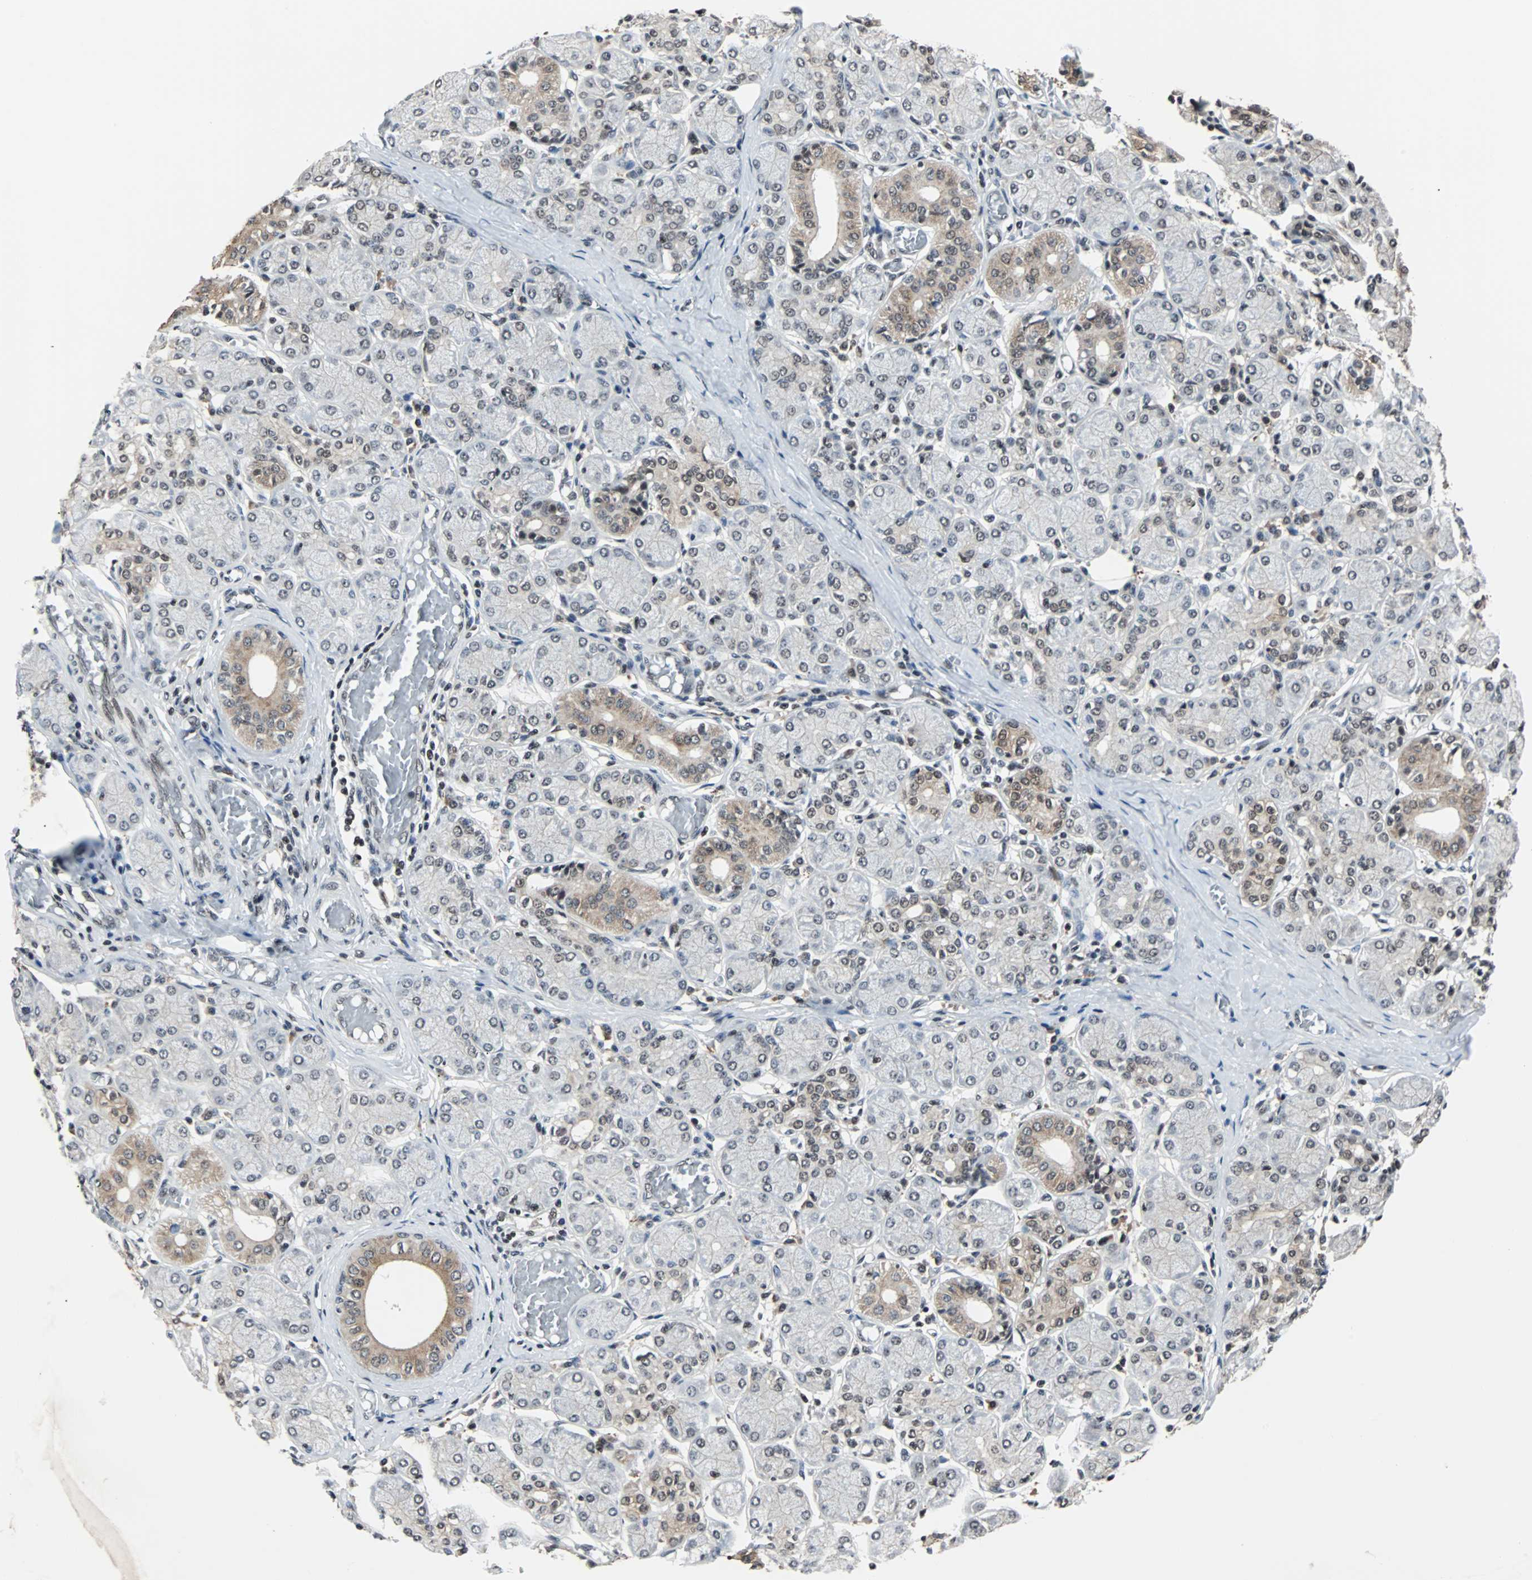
{"staining": {"intensity": "negative", "quantity": "none", "location": "none"}, "tissue": "salivary gland", "cell_type": "Glandular cells", "image_type": "normal", "snomed": [{"axis": "morphology", "description": "Normal tissue, NOS"}, {"axis": "topography", "description": "Salivary gland"}], "caption": "A micrograph of salivary gland stained for a protein shows no brown staining in glandular cells. Brightfield microscopy of immunohistochemistry (IHC) stained with DAB (brown) and hematoxylin (blue), captured at high magnification.", "gene": "TERF2IP", "patient": {"sex": "female", "age": 24}}